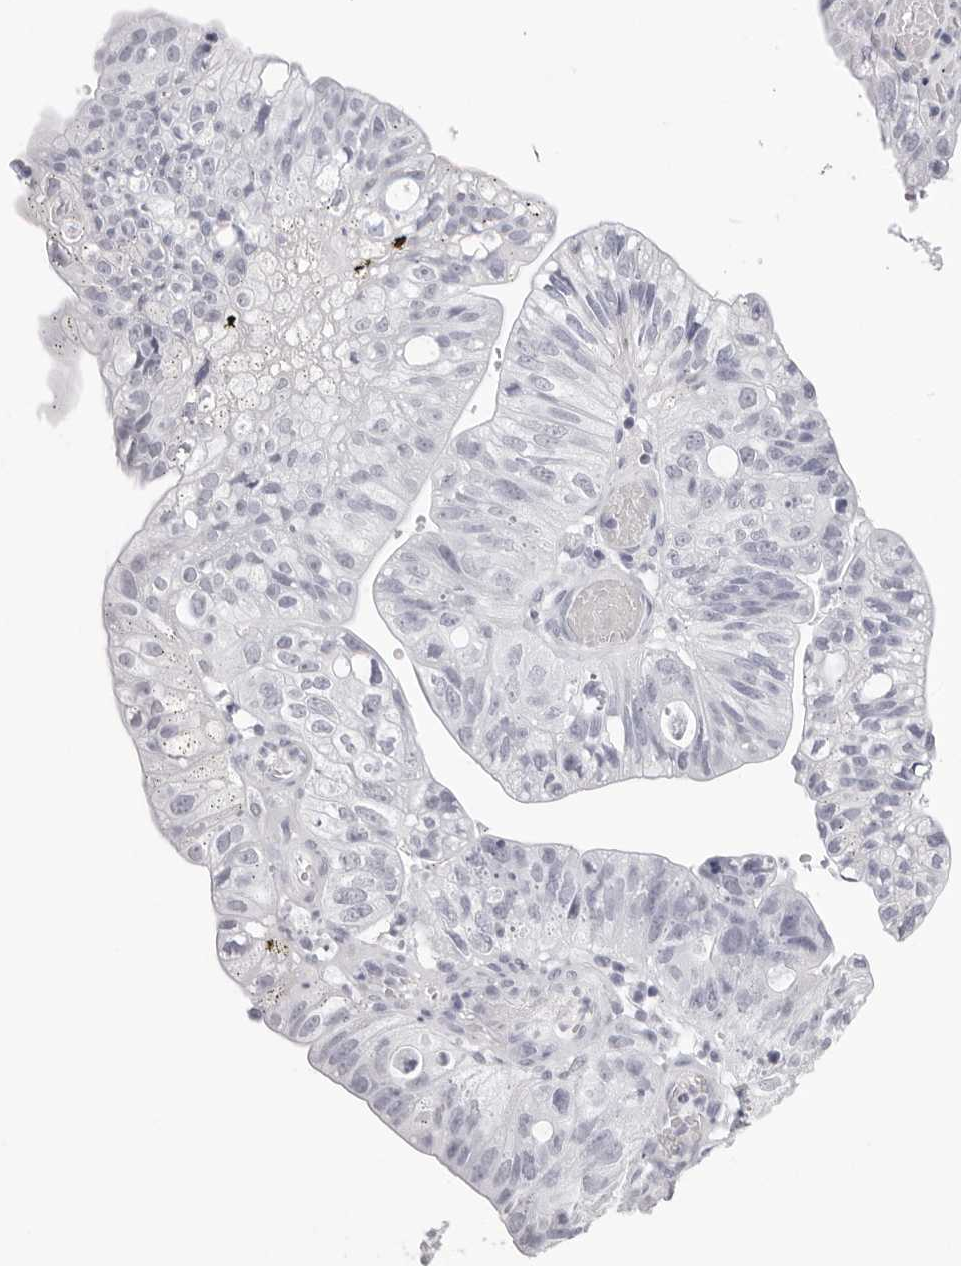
{"staining": {"intensity": "negative", "quantity": "none", "location": "none"}, "tissue": "stomach cancer", "cell_type": "Tumor cells", "image_type": "cancer", "snomed": [{"axis": "morphology", "description": "Adenocarcinoma, NOS"}, {"axis": "topography", "description": "Stomach"}], "caption": "This is an immunohistochemistry (IHC) photomicrograph of human stomach cancer (adenocarcinoma). There is no staining in tumor cells.", "gene": "CST5", "patient": {"sex": "male", "age": 59}}